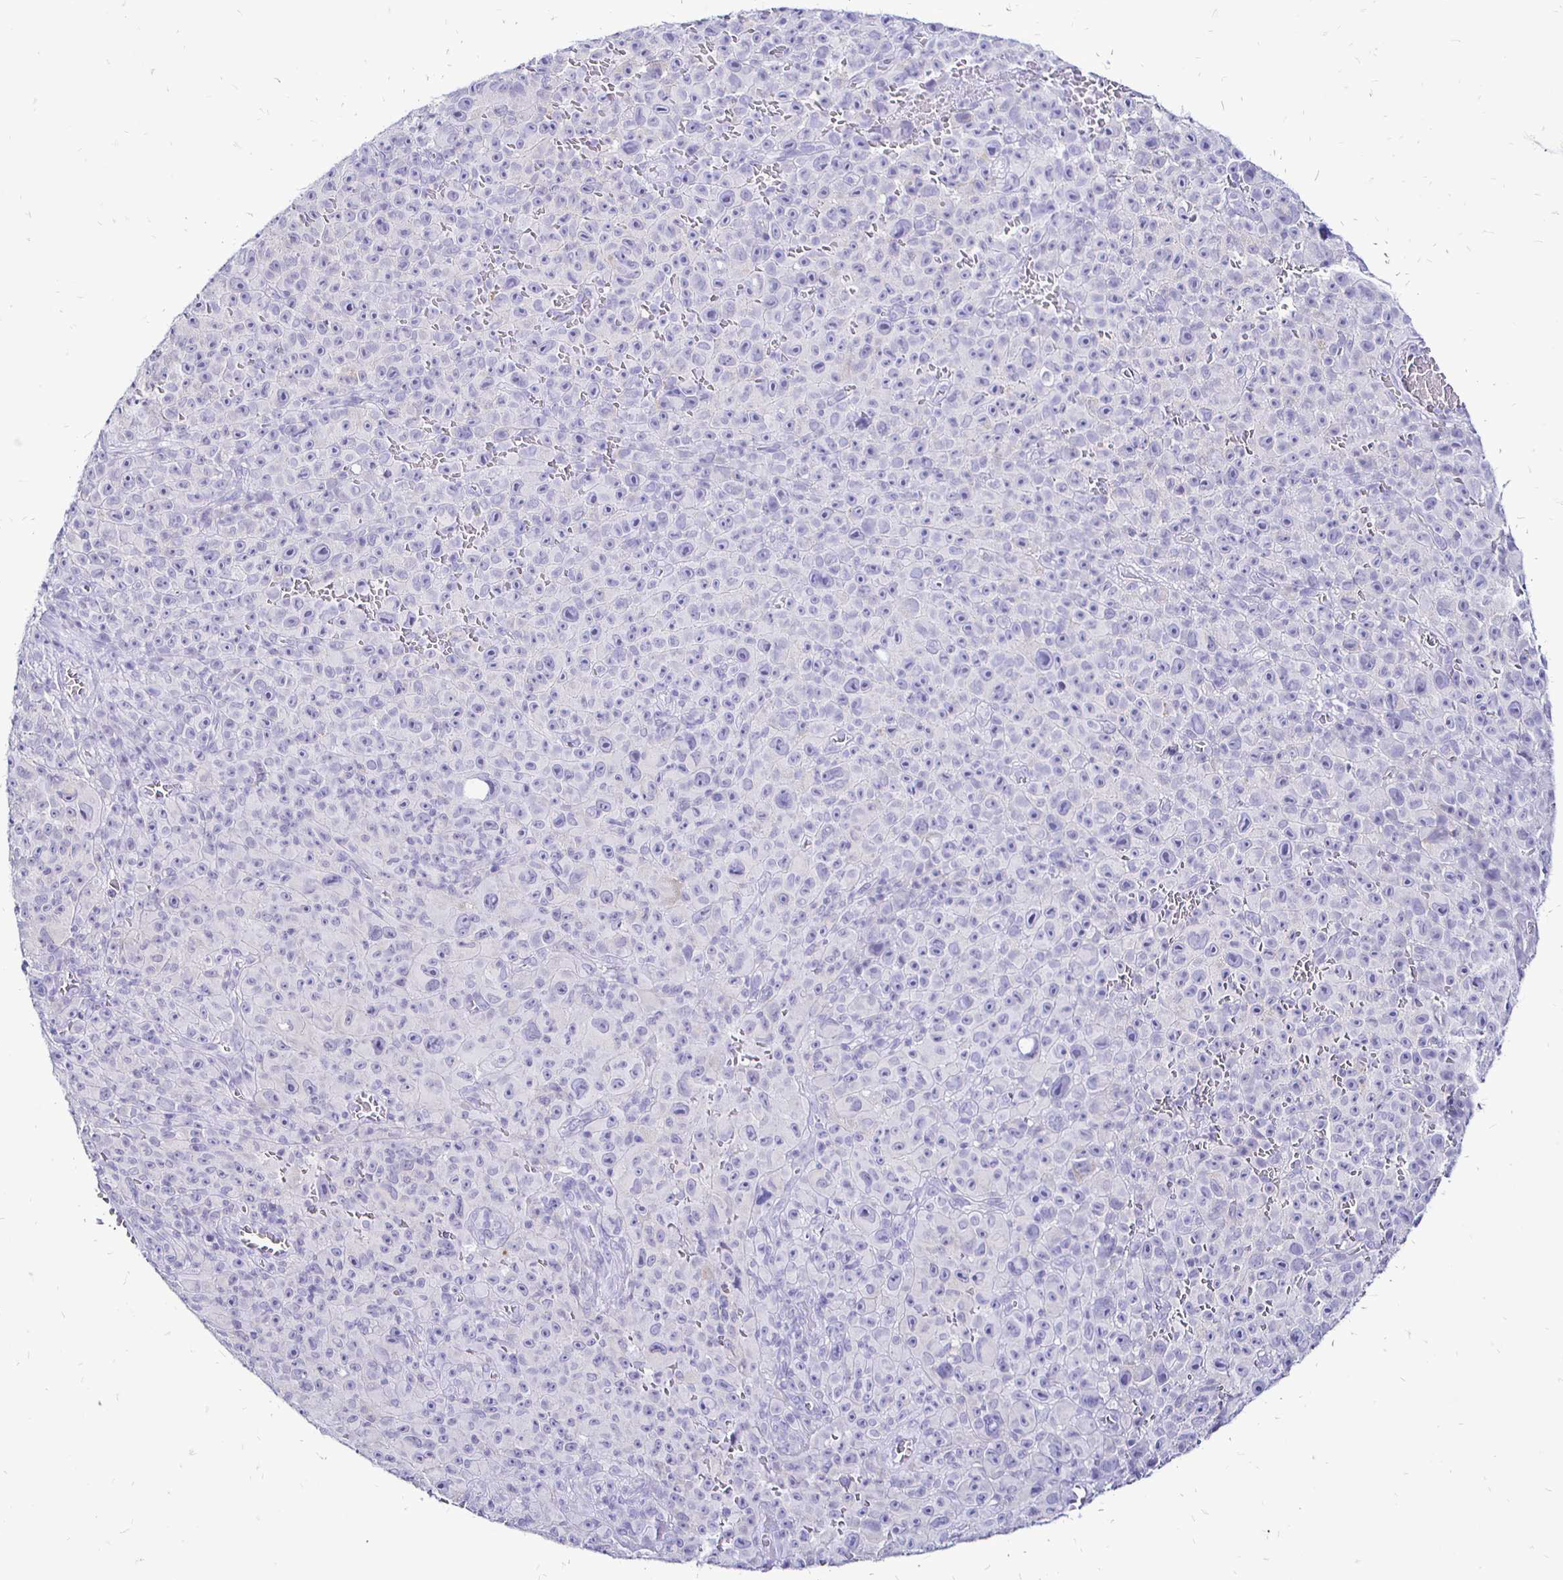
{"staining": {"intensity": "negative", "quantity": "none", "location": "none"}, "tissue": "melanoma", "cell_type": "Tumor cells", "image_type": "cancer", "snomed": [{"axis": "morphology", "description": "Malignant melanoma, NOS"}, {"axis": "topography", "description": "Skin"}], "caption": "Histopathology image shows no protein expression in tumor cells of malignant melanoma tissue.", "gene": "IRGC", "patient": {"sex": "female", "age": 82}}